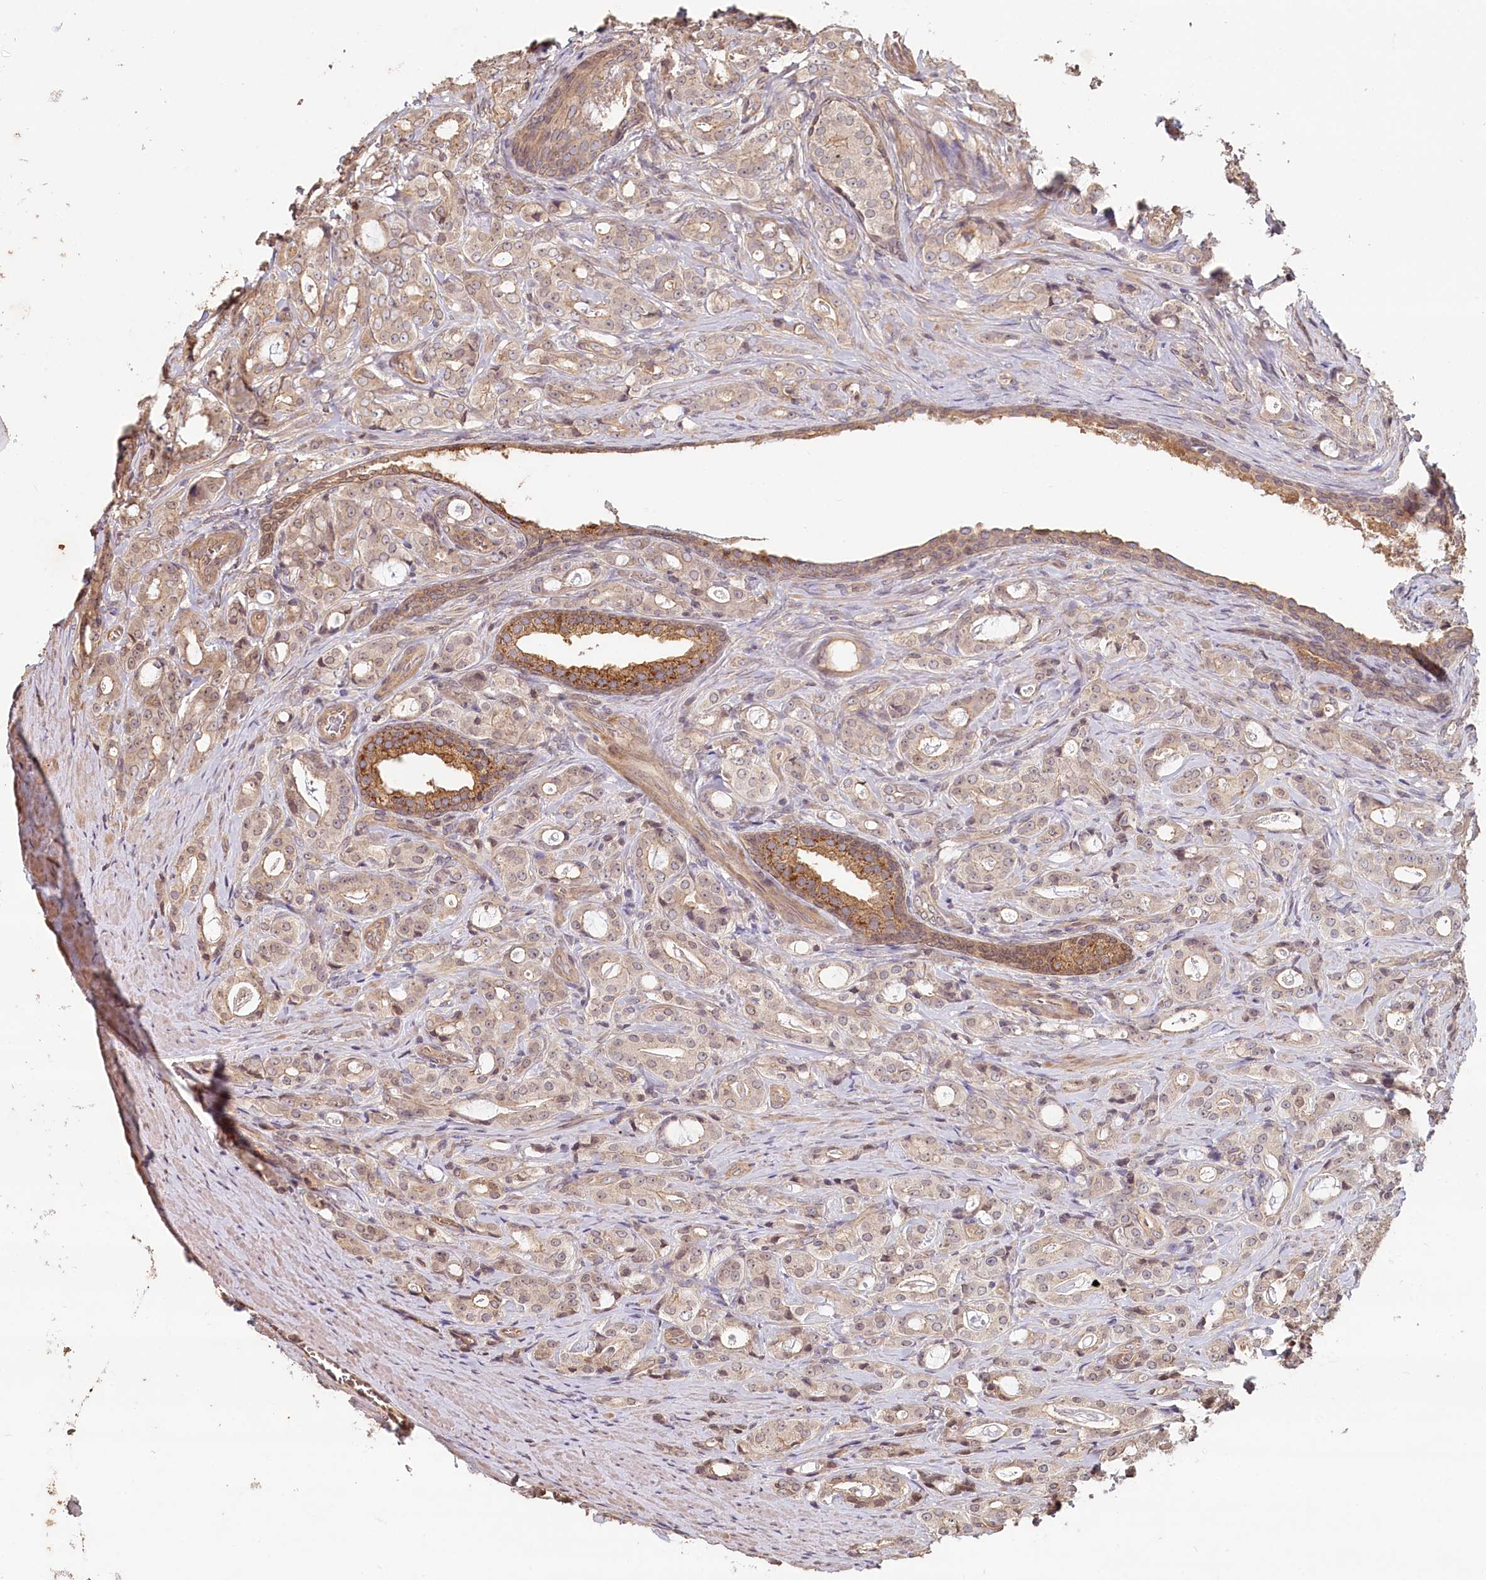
{"staining": {"intensity": "weak", "quantity": "25%-75%", "location": "cytoplasmic/membranous"}, "tissue": "prostate cancer", "cell_type": "Tumor cells", "image_type": "cancer", "snomed": [{"axis": "morphology", "description": "Adenocarcinoma, High grade"}, {"axis": "topography", "description": "Prostate"}], "caption": "A brown stain labels weak cytoplasmic/membranous expression of a protein in human prostate cancer tumor cells.", "gene": "TCHP", "patient": {"sex": "male", "age": 63}}